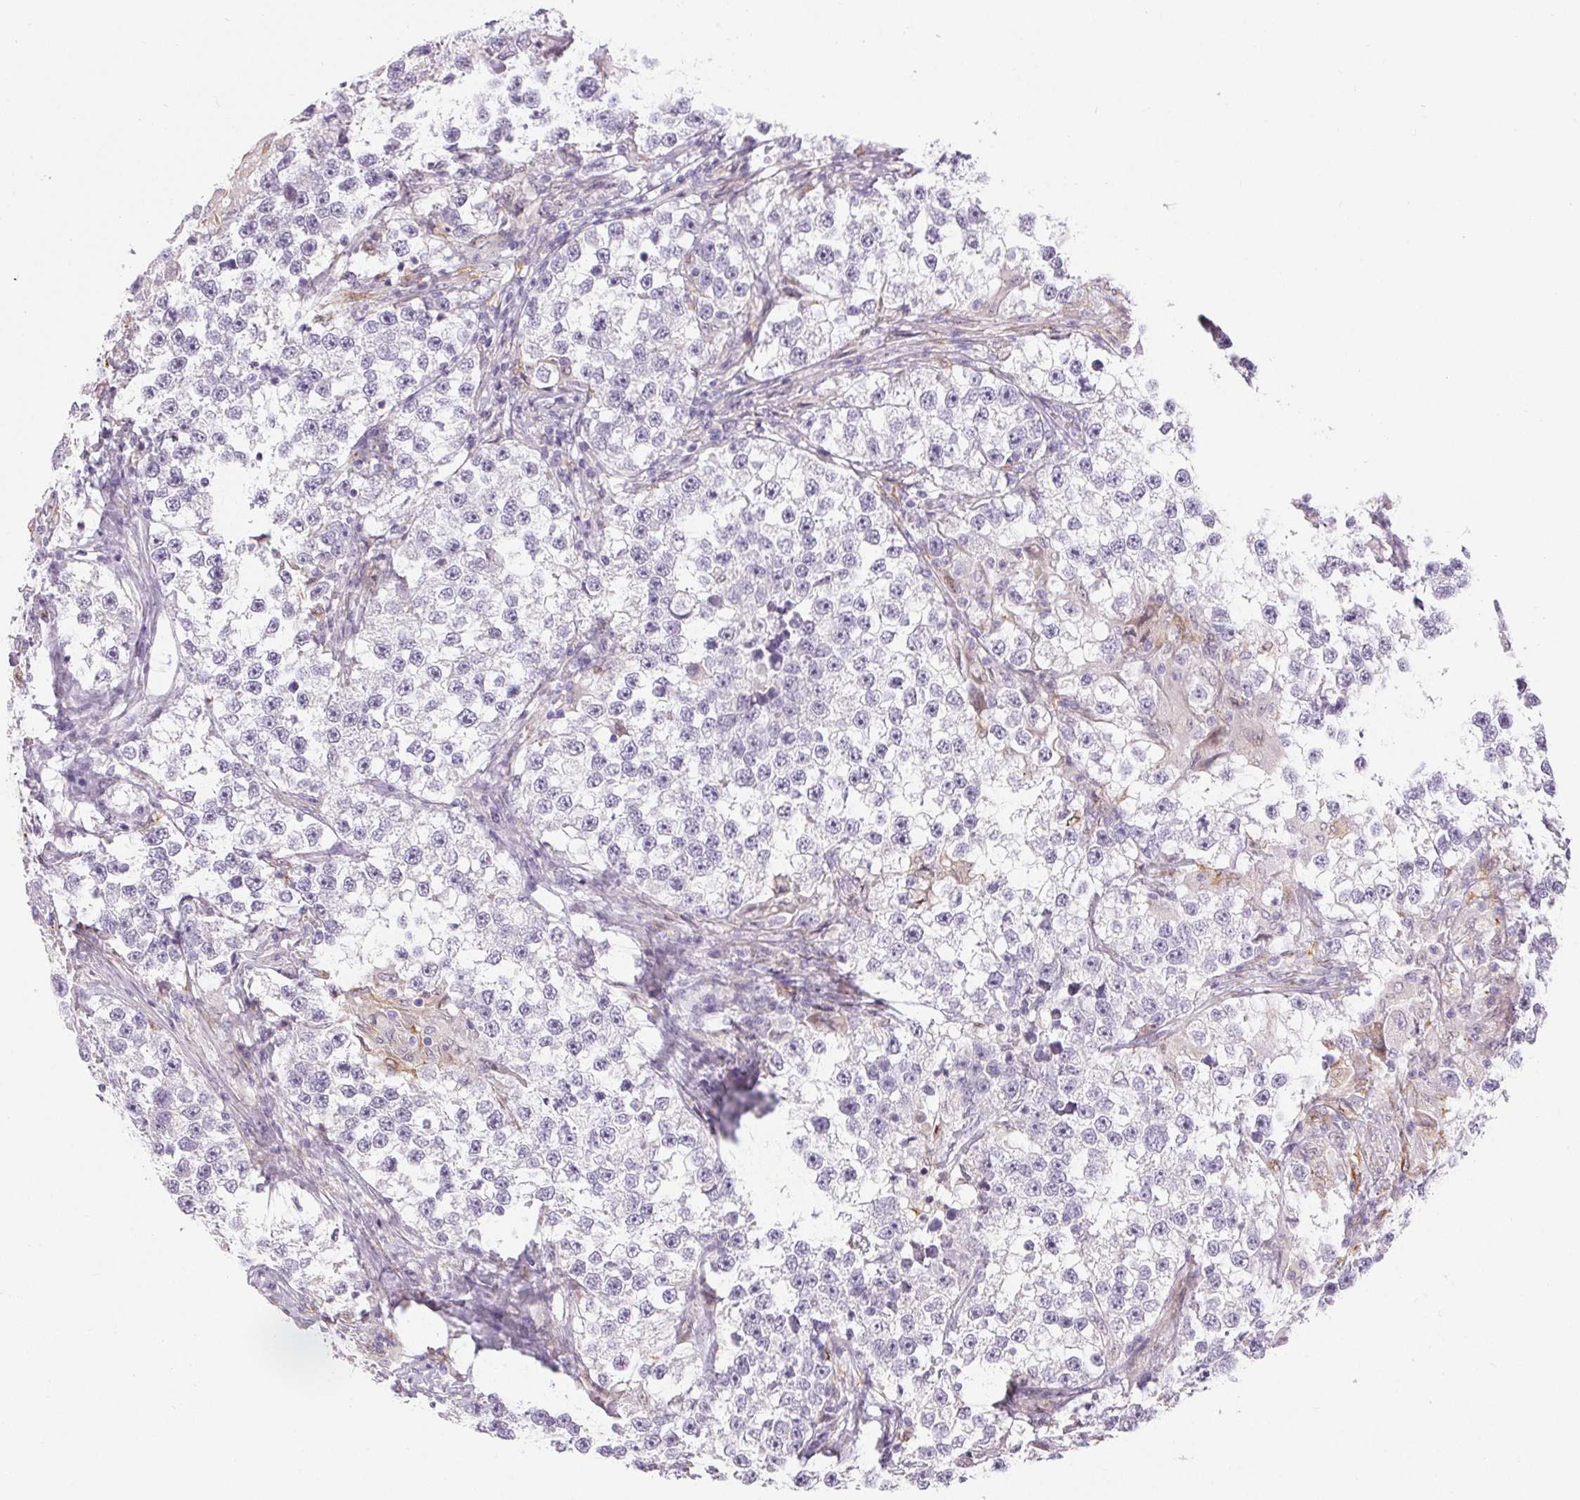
{"staining": {"intensity": "negative", "quantity": "none", "location": "none"}, "tissue": "testis cancer", "cell_type": "Tumor cells", "image_type": "cancer", "snomed": [{"axis": "morphology", "description": "Seminoma, NOS"}, {"axis": "topography", "description": "Testis"}], "caption": "Immunohistochemistry of seminoma (testis) displays no expression in tumor cells. (Brightfield microscopy of DAB IHC at high magnification).", "gene": "RPGRIP1", "patient": {"sex": "male", "age": 46}}